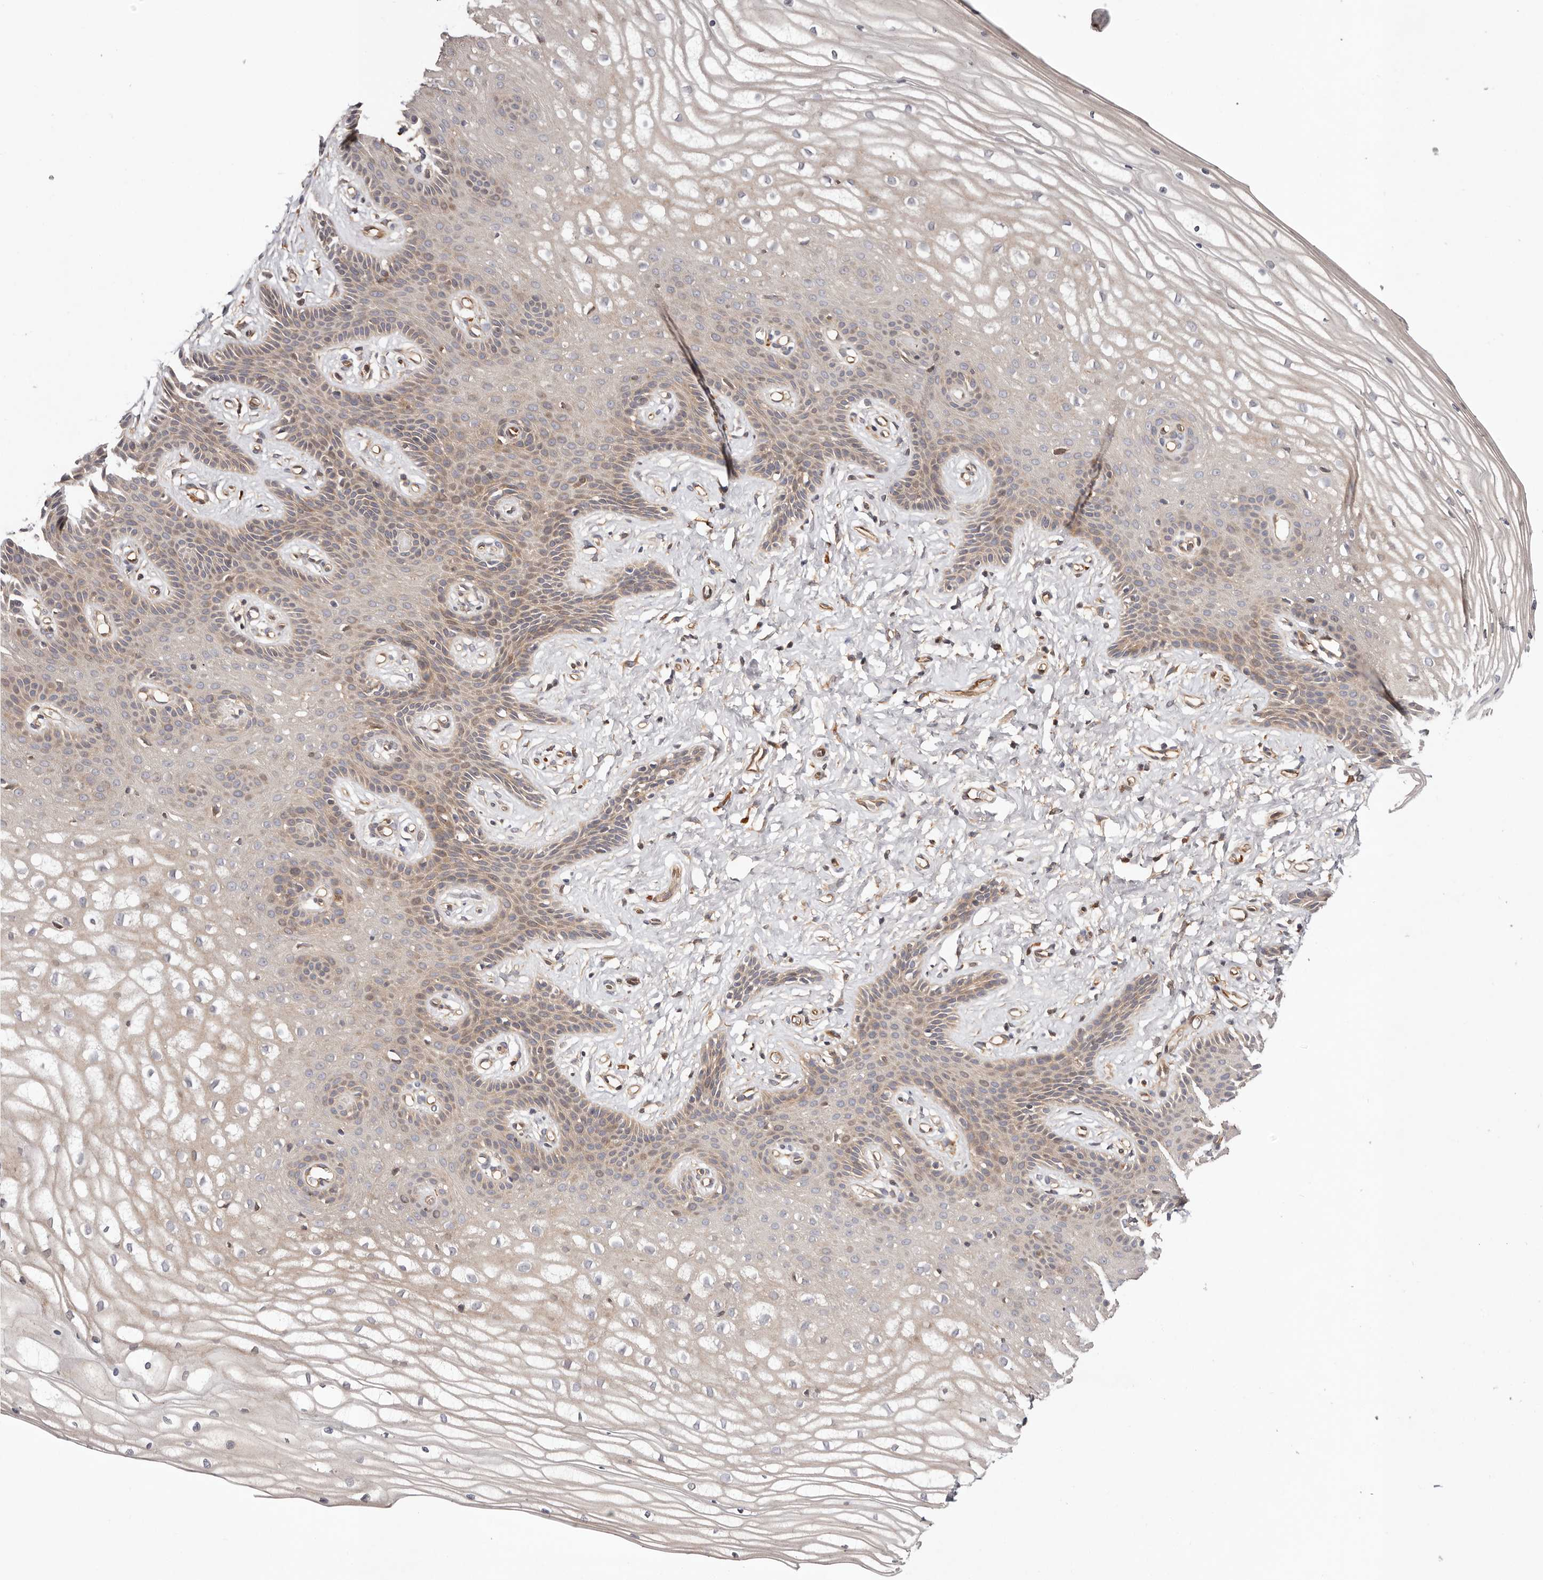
{"staining": {"intensity": "moderate", "quantity": "25%-75%", "location": "cytoplasmic/membranous"}, "tissue": "vagina", "cell_type": "Squamous epithelial cells", "image_type": "normal", "snomed": [{"axis": "morphology", "description": "Normal tissue, NOS"}, {"axis": "topography", "description": "Vagina"}, {"axis": "topography", "description": "Cervix"}], "caption": "An immunohistochemistry micrograph of unremarkable tissue is shown. Protein staining in brown highlights moderate cytoplasmic/membranous positivity in vagina within squamous epithelial cells. The staining was performed using DAB (3,3'-diaminobenzidine) to visualize the protein expression in brown, while the nuclei were stained in blue with hematoxylin (Magnification: 20x).", "gene": "MACF1", "patient": {"sex": "female", "age": 40}}